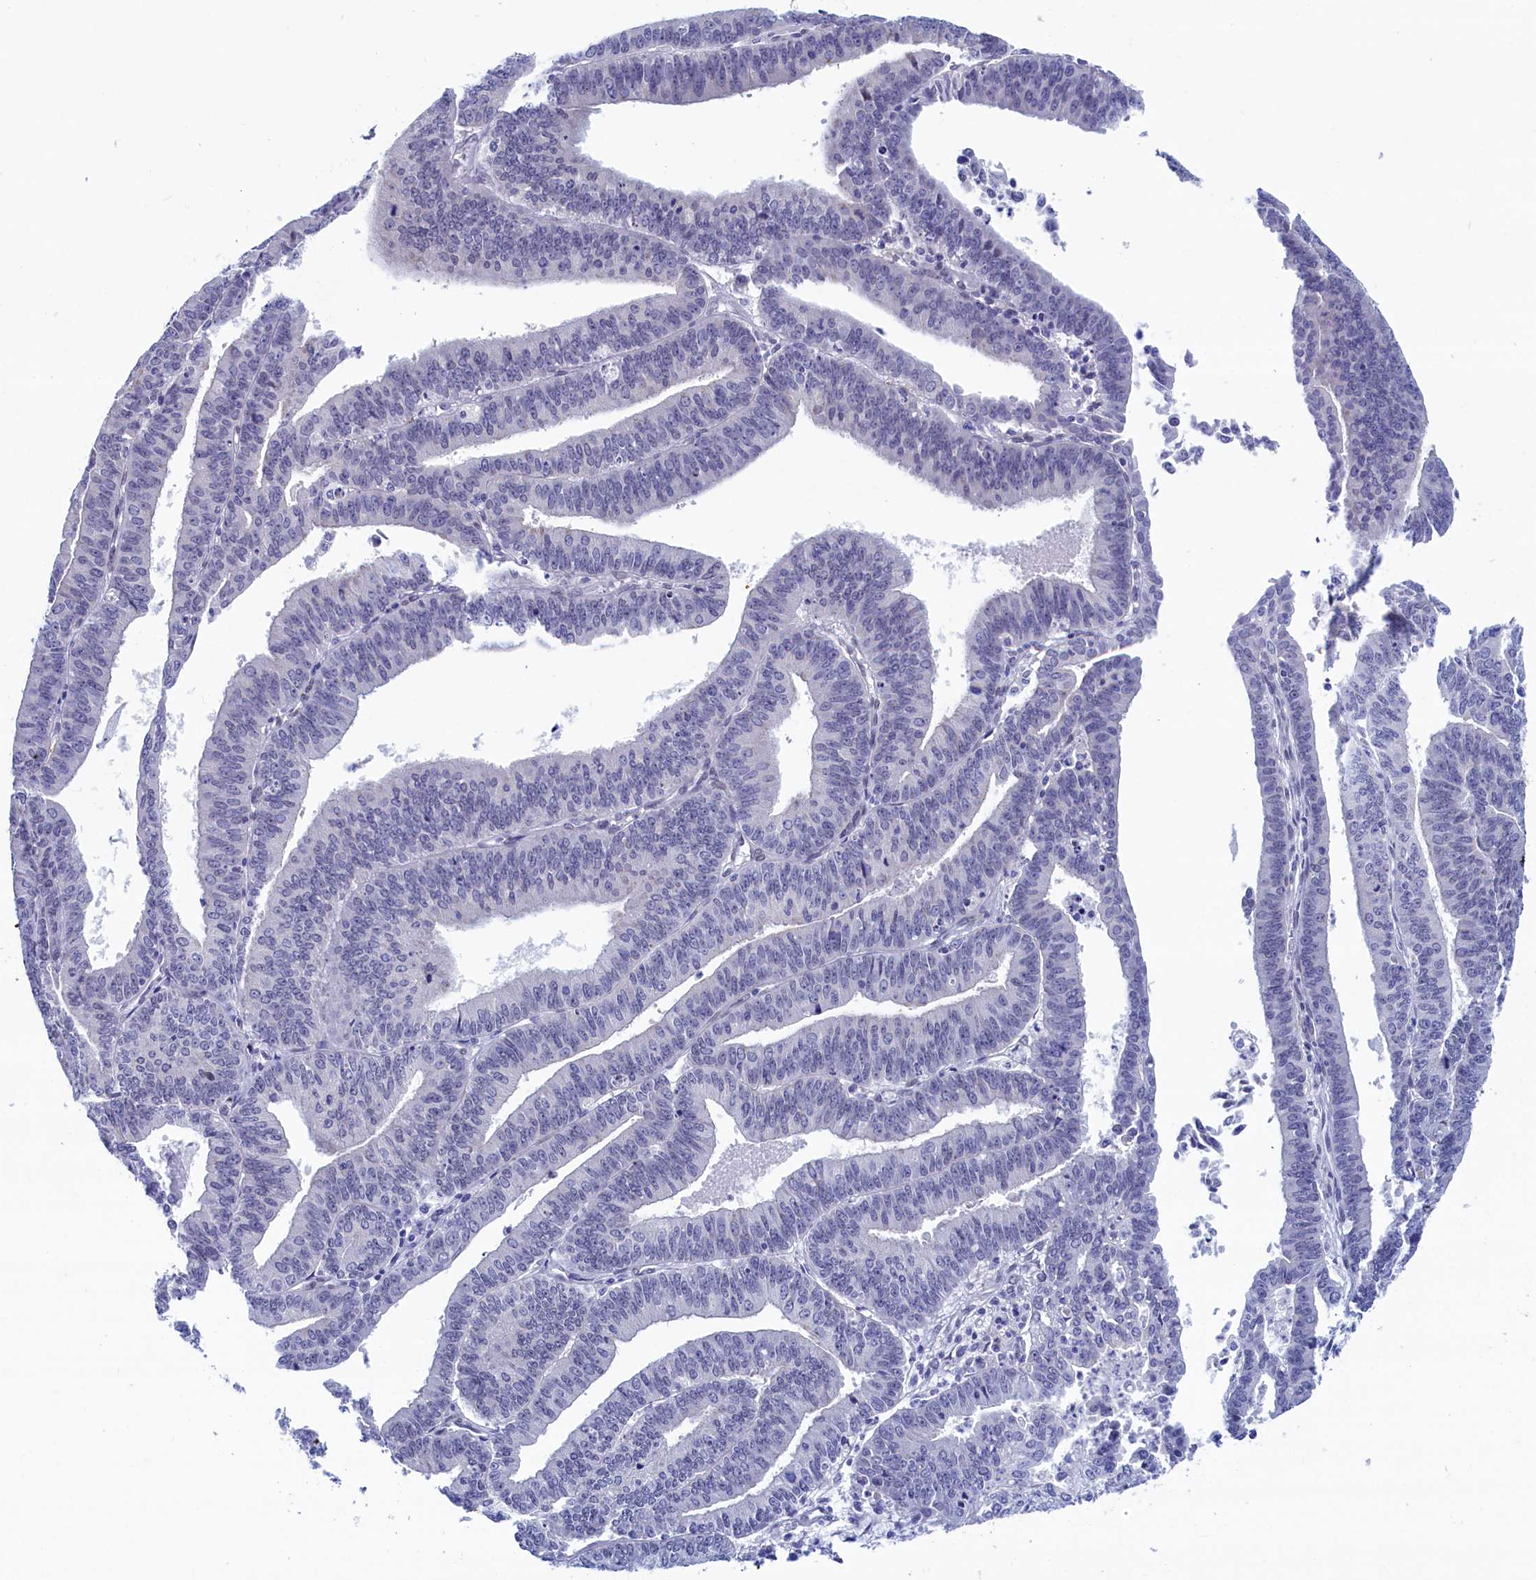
{"staining": {"intensity": "negative", "quantity": "none", "location": "none"}, "tissue": "endometrial cancer", "cell_type": "Tumor cells", "image_type": "cancer", "snomed": [{"axis": "morphology", "description": "Adenocarcinoma, NOS"}, {"axis": "topography", "description": "Endometrium"}], "caption": "Tumor cells are negative for protein expression in human endometrial cancer.", "gene": "WDR83", "patient": {"sex": "female", "age": 73}}